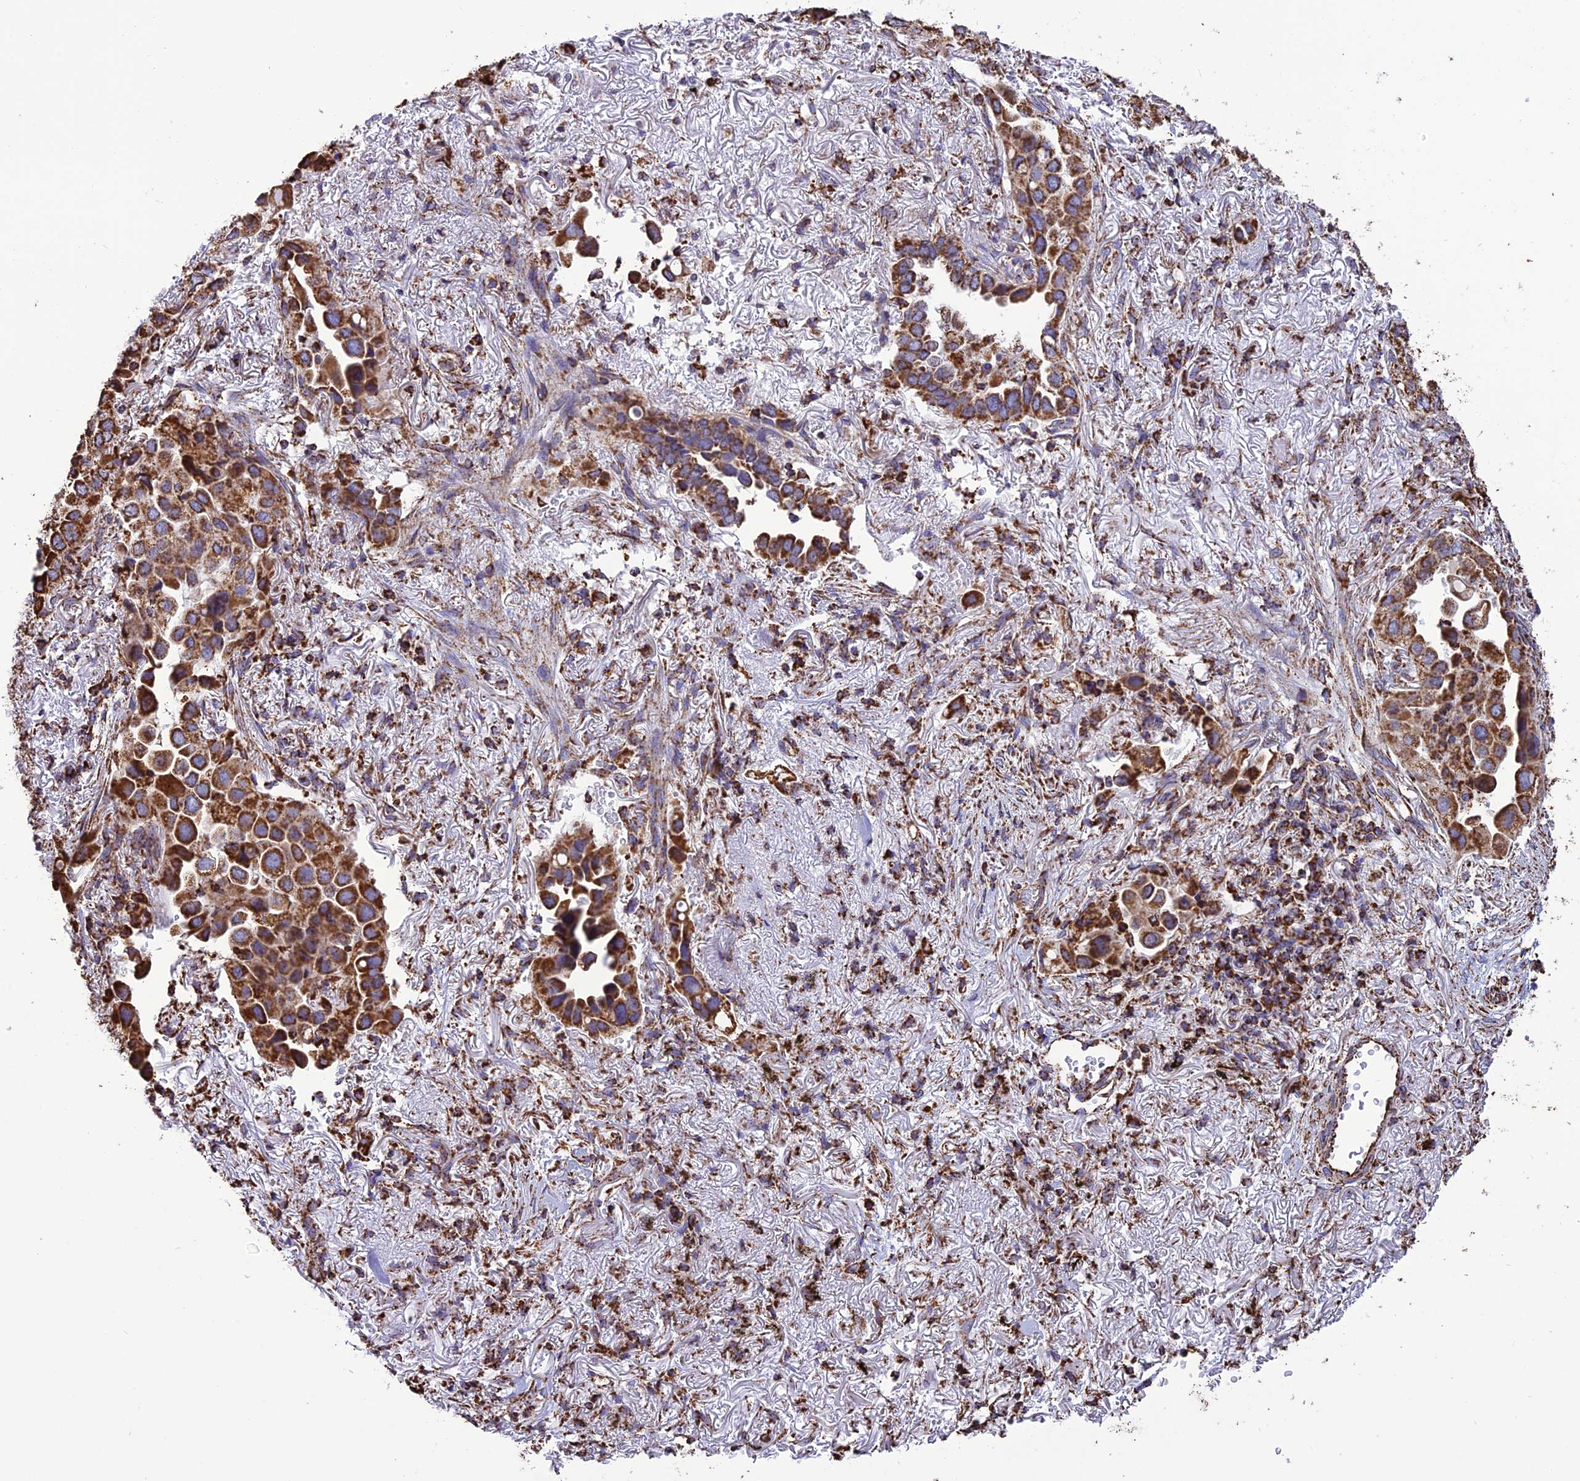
{"staining": {"intensity": "strong", "quantity": ">75%", "location": "cytoplasmic/membranous"}, "tissue": "lung cancer", "cell_type": "Tumor cells", "image_type": "cancer", "snomed": [{"axis": "morphology", "description": "Adenocarcinoma, NOS"}, {"axis": "topography", "description": "Lung"}], "caption": "A brown stain shows strong cytoplasmic/membranous staining of a protein in lung cancer tumor cells.", "gene": "NDUFAF1", "patient": {"sex": "female", "age": 76}}